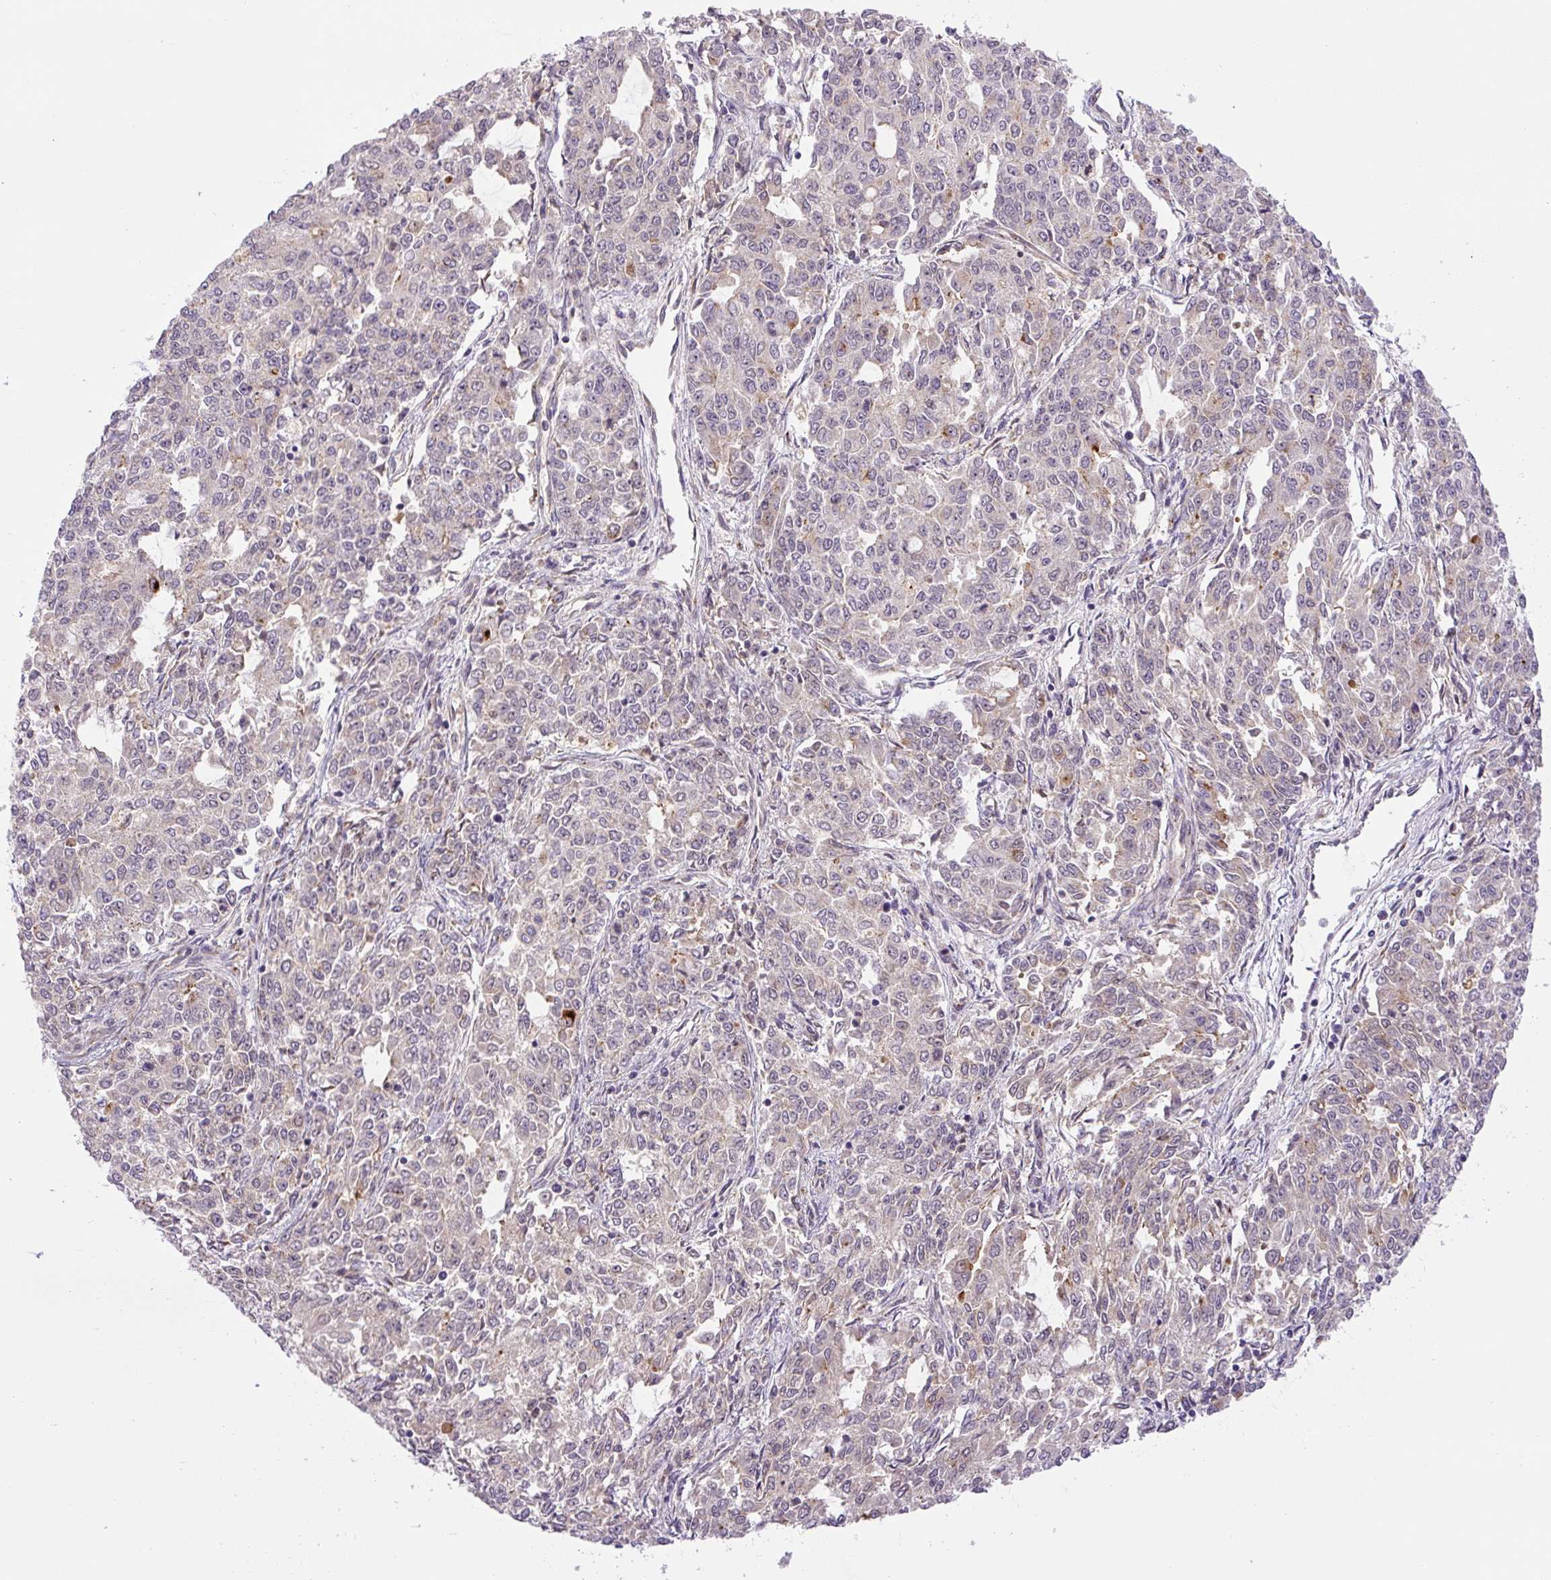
{"staining": {"intensity": "weak", "quantity": "<25%", "location": "cytoplasmic/membranous"}, "tissue": "endometrial cancer", "cell_type": "Tumor cells", "image_type": "cancer", "snomed": [{"axis": "morphology", "description": "Adenocarcinoma, NOS"}, {"axis": "topography", "description": "Endometrium"}], "caption": "Immunohistochemistry image of neoplastic tissue: human endometrial cancer stained with DAB demonstrates no significant protein positivity in tumor cells.", "gene": "PCM1", "patient": {"sex": "female", "age": 50}}